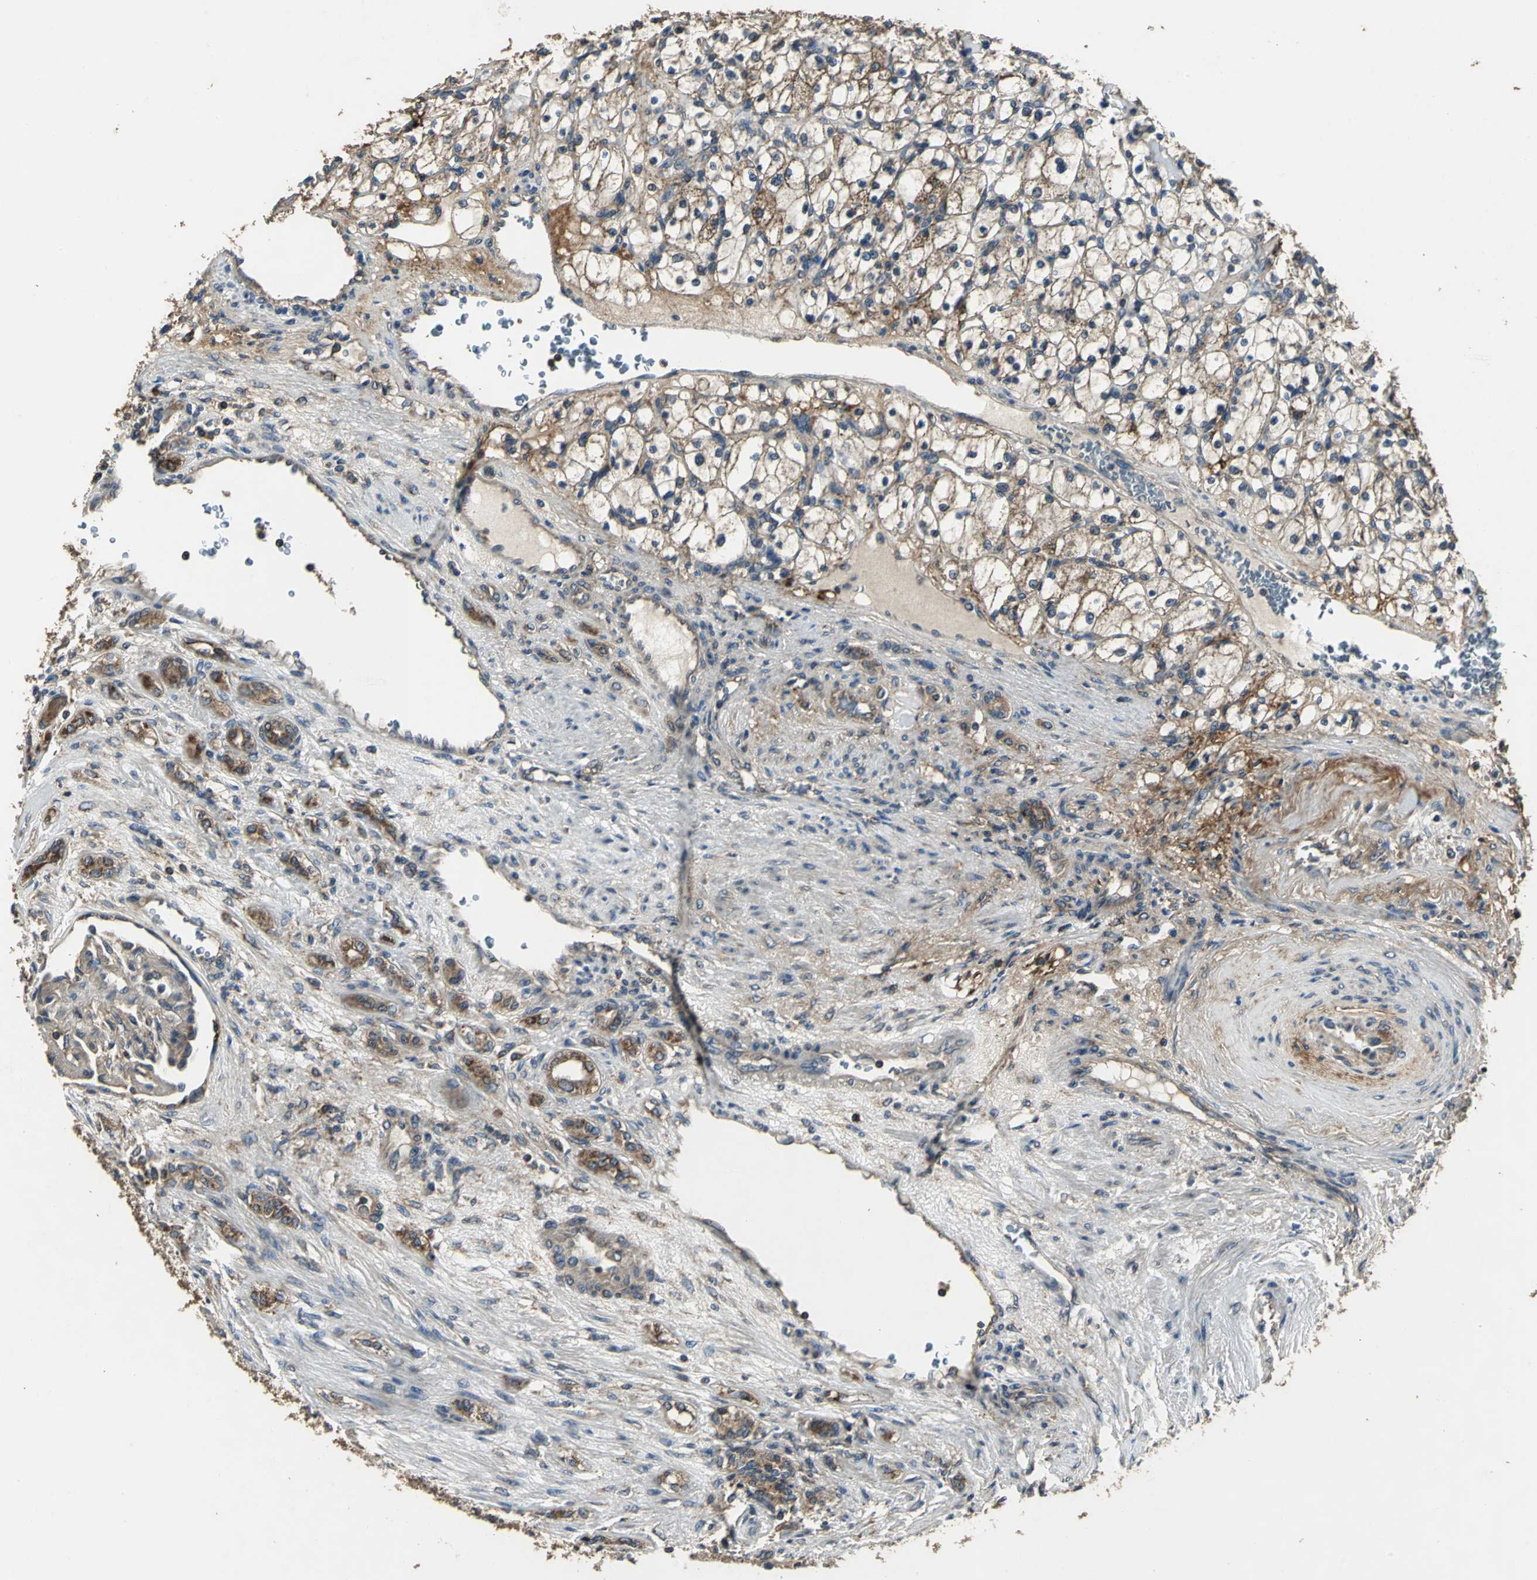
{"staining": {"intensity": "moderate", "quantity": ">75%", "location": "cytoplasmic/membranous"}, "tissue": "renal cancer", "cell_type": "Tumor cells", "image_type": "cancer", "snomed": [{"axis": "morphology", "description": "Adenocarcinoma, NOS"}, {"axis": "topography", "description": "Kidney"}], "caption": "High-magnification brightfield microscopy of adenocarcinoma (renal) stained with DAB (3,3'-diaminobenzidine) (brown) and counterstained with hematoxylin (blue). tumor cells exhibit moderate cytoplasmic/membranous staining is present in approximately>75% of cells.", "gene": "IRF3", "patient": {"sex": "female", "age": 83}}